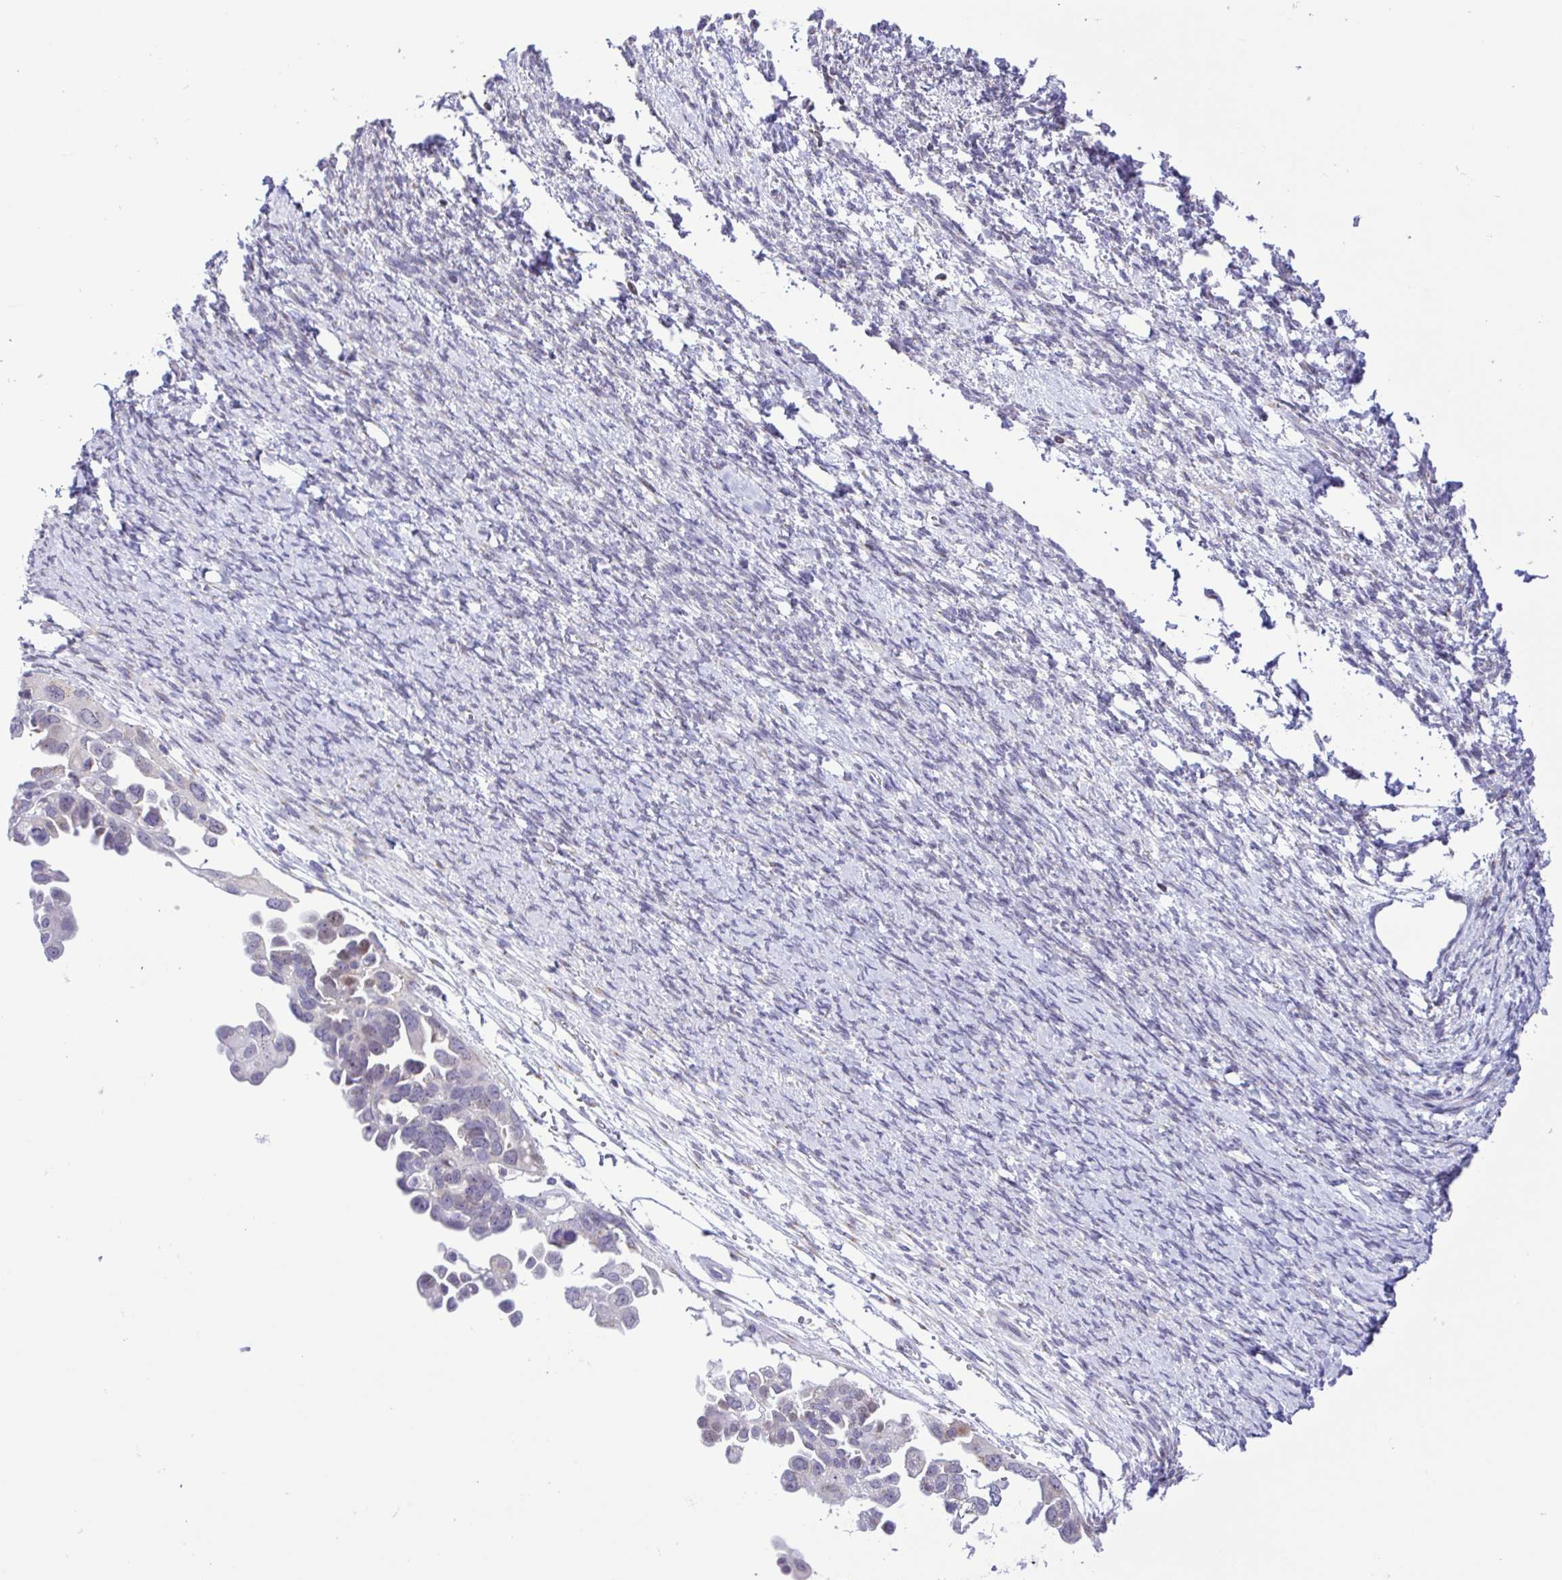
{"staining": {"intensity": "negative", "quantity": "none", "location": "none"}, "tissue": "ovarian cancer", "cell_type": "Tumor cells", "image_type": "cancer", "snomed": [{"axis": "morphology", "description": "Cystadenocarcinoma, serous, NOS"}, {"axis": "topography", "description": "Ovary"}], "caption": "Immunohistochemistry (IHC) of serous cystadenocarcinoma (ovarian) demonstrates no staining in tumor cells.", "gene": "TGM3", "patient": {"sex": "female", "age": 53}}